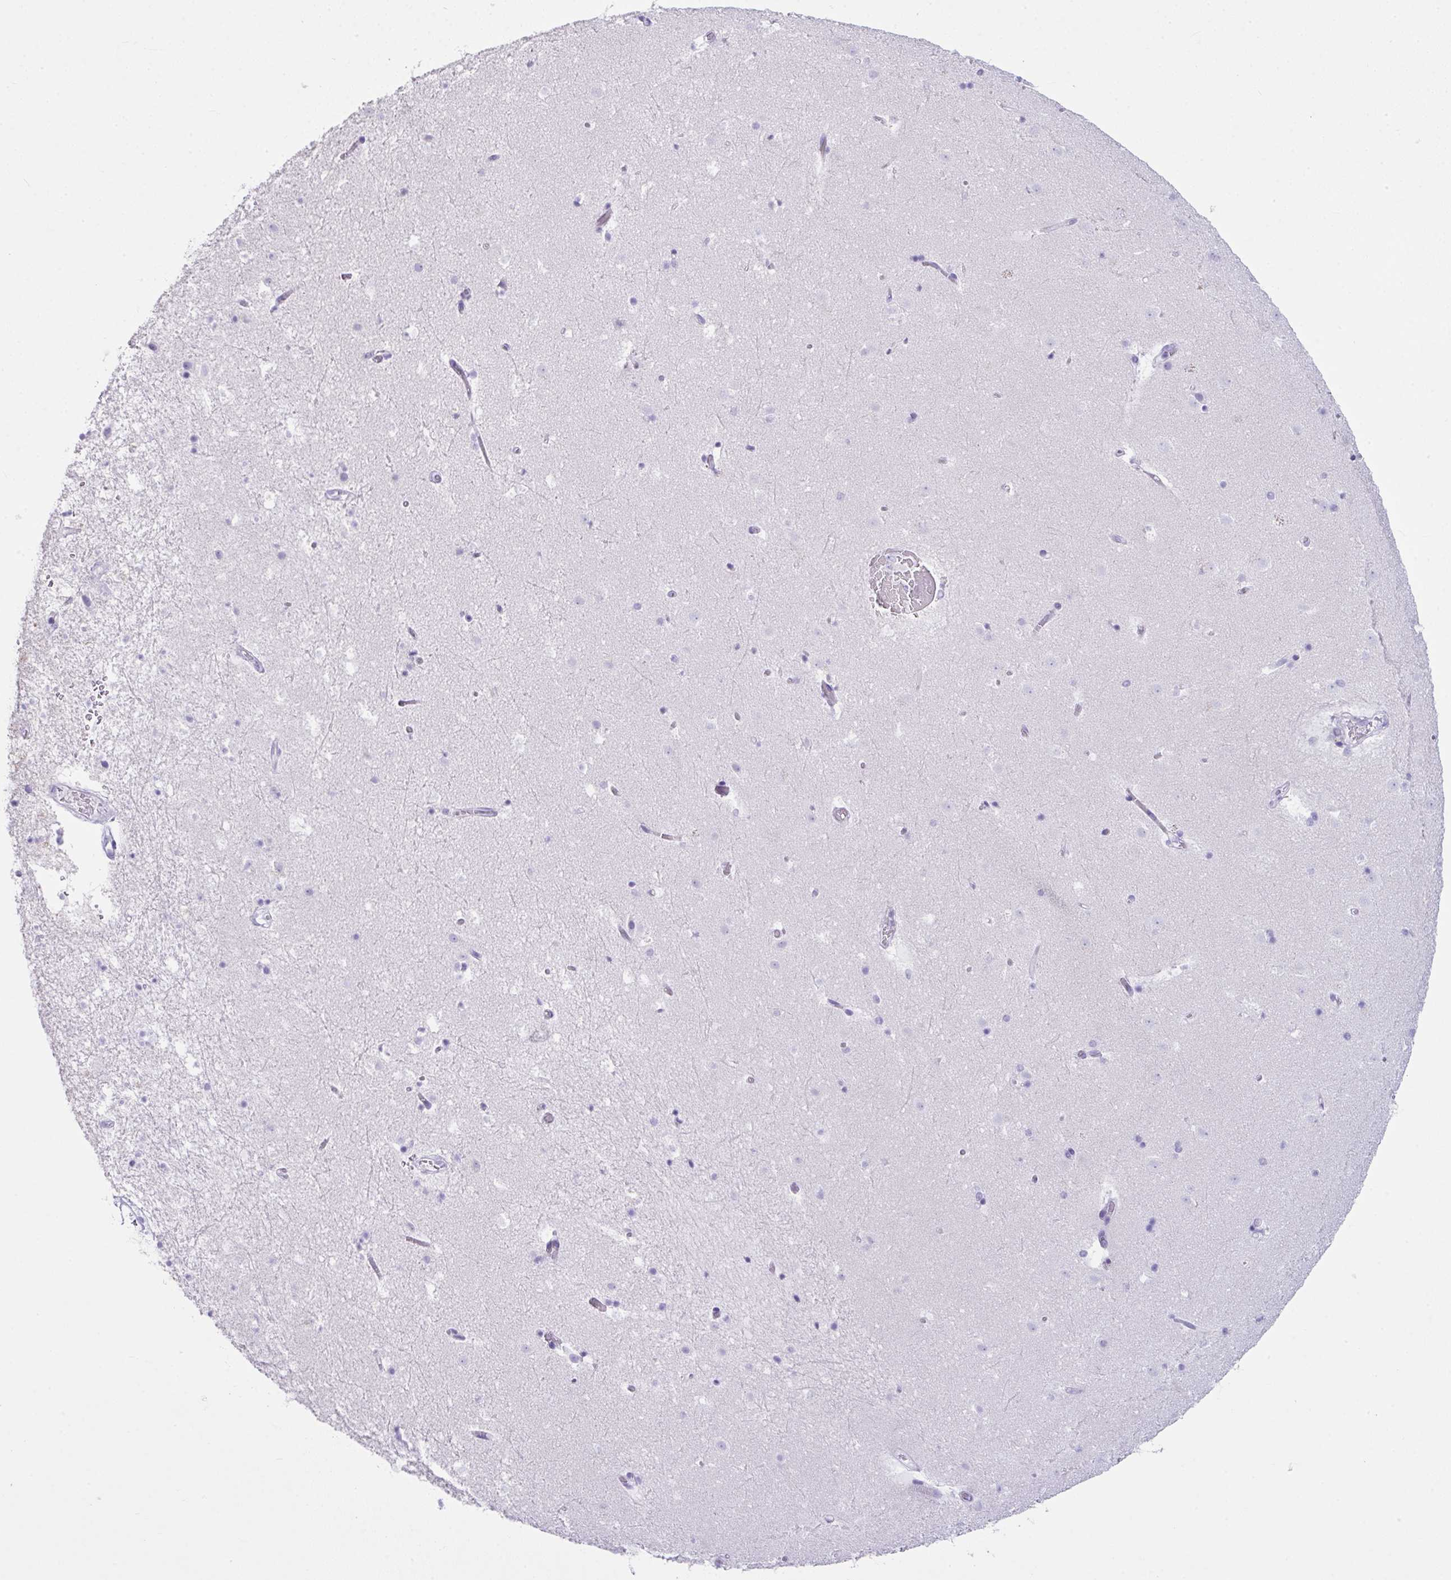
{"staining": {"intensity": "negative", "quantity": "none", "location": "none"}, "tissue": "caudate", "cell_type": "Glial cells", "image_type": "normal", "snomed": [{"axis": "morphology", "description": "Normal tissue, NOS"}, {"axis": "topography", "description": "Lateral ventricle wall"}], "caption": "High power microscopy micrograph of an immunohistochemistry (IHC) photomicrograph of normal caudate, revealing no significant staining in glial cells.", "gene": "LGALS4", "patient": {"sex": "male", "age": 37}}